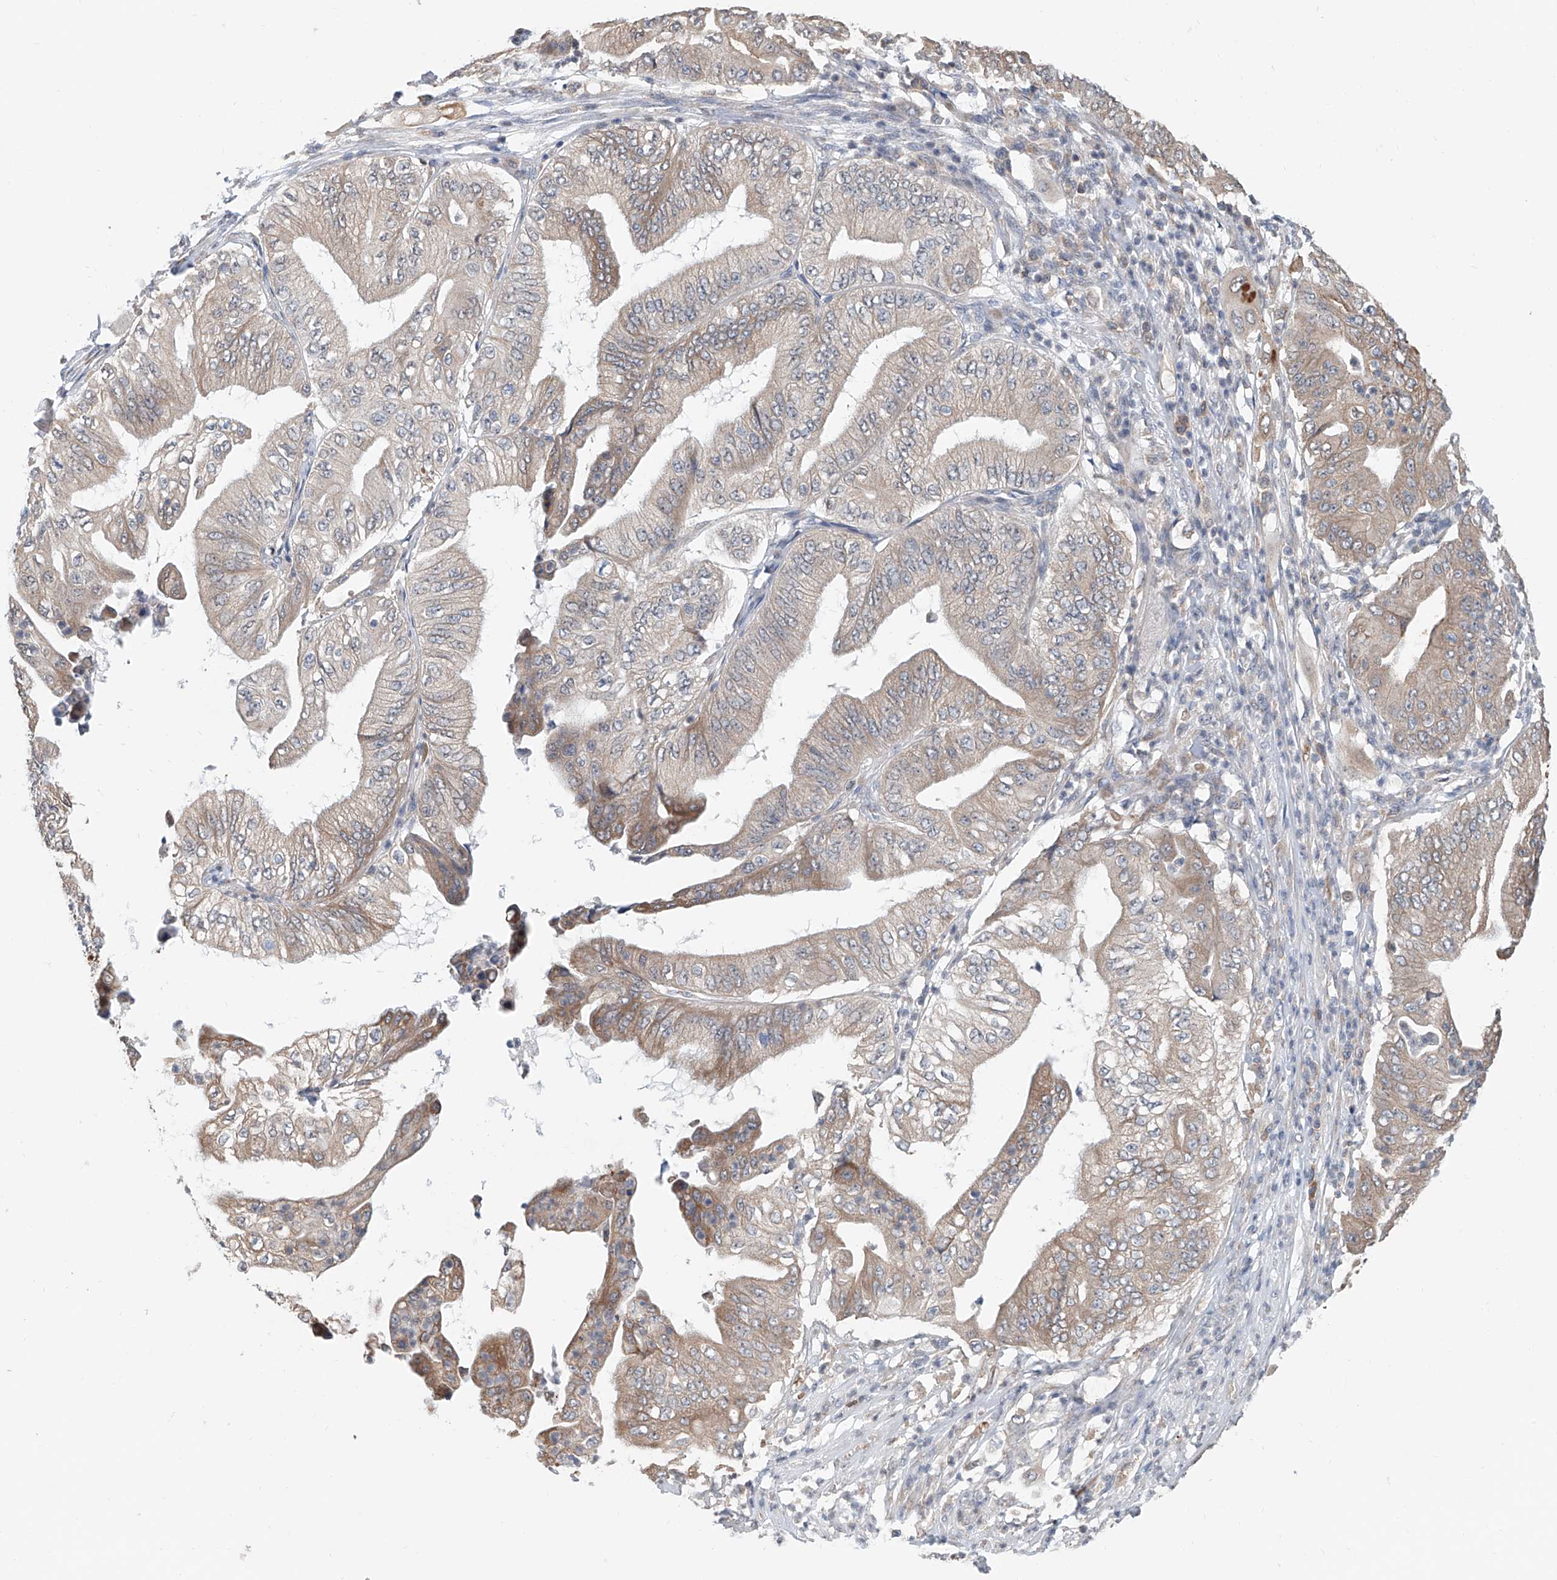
{"staining": {"intensity": "weak", "quantity": ">75%", "location": "cytoplasmic/membranous"}, "tissue": "pancreatic cancer", "cell_type": "Tumor cells", "image_type": "cancer", "snomed": [{"axis": "morphology", "description": "Adenocarcinoma, NOS"}, {"axis": "topography", "description": "Pancreas"}], "caption": "About >75% of tumor cells in human pancreatic adenocarcinoma exhibit weak cytoplasmic/membranous protein positivity as visualized by brown immunohistochemical staining.", "gene": "KCNK10", "patient": {"sex": "female", "age": 77}}